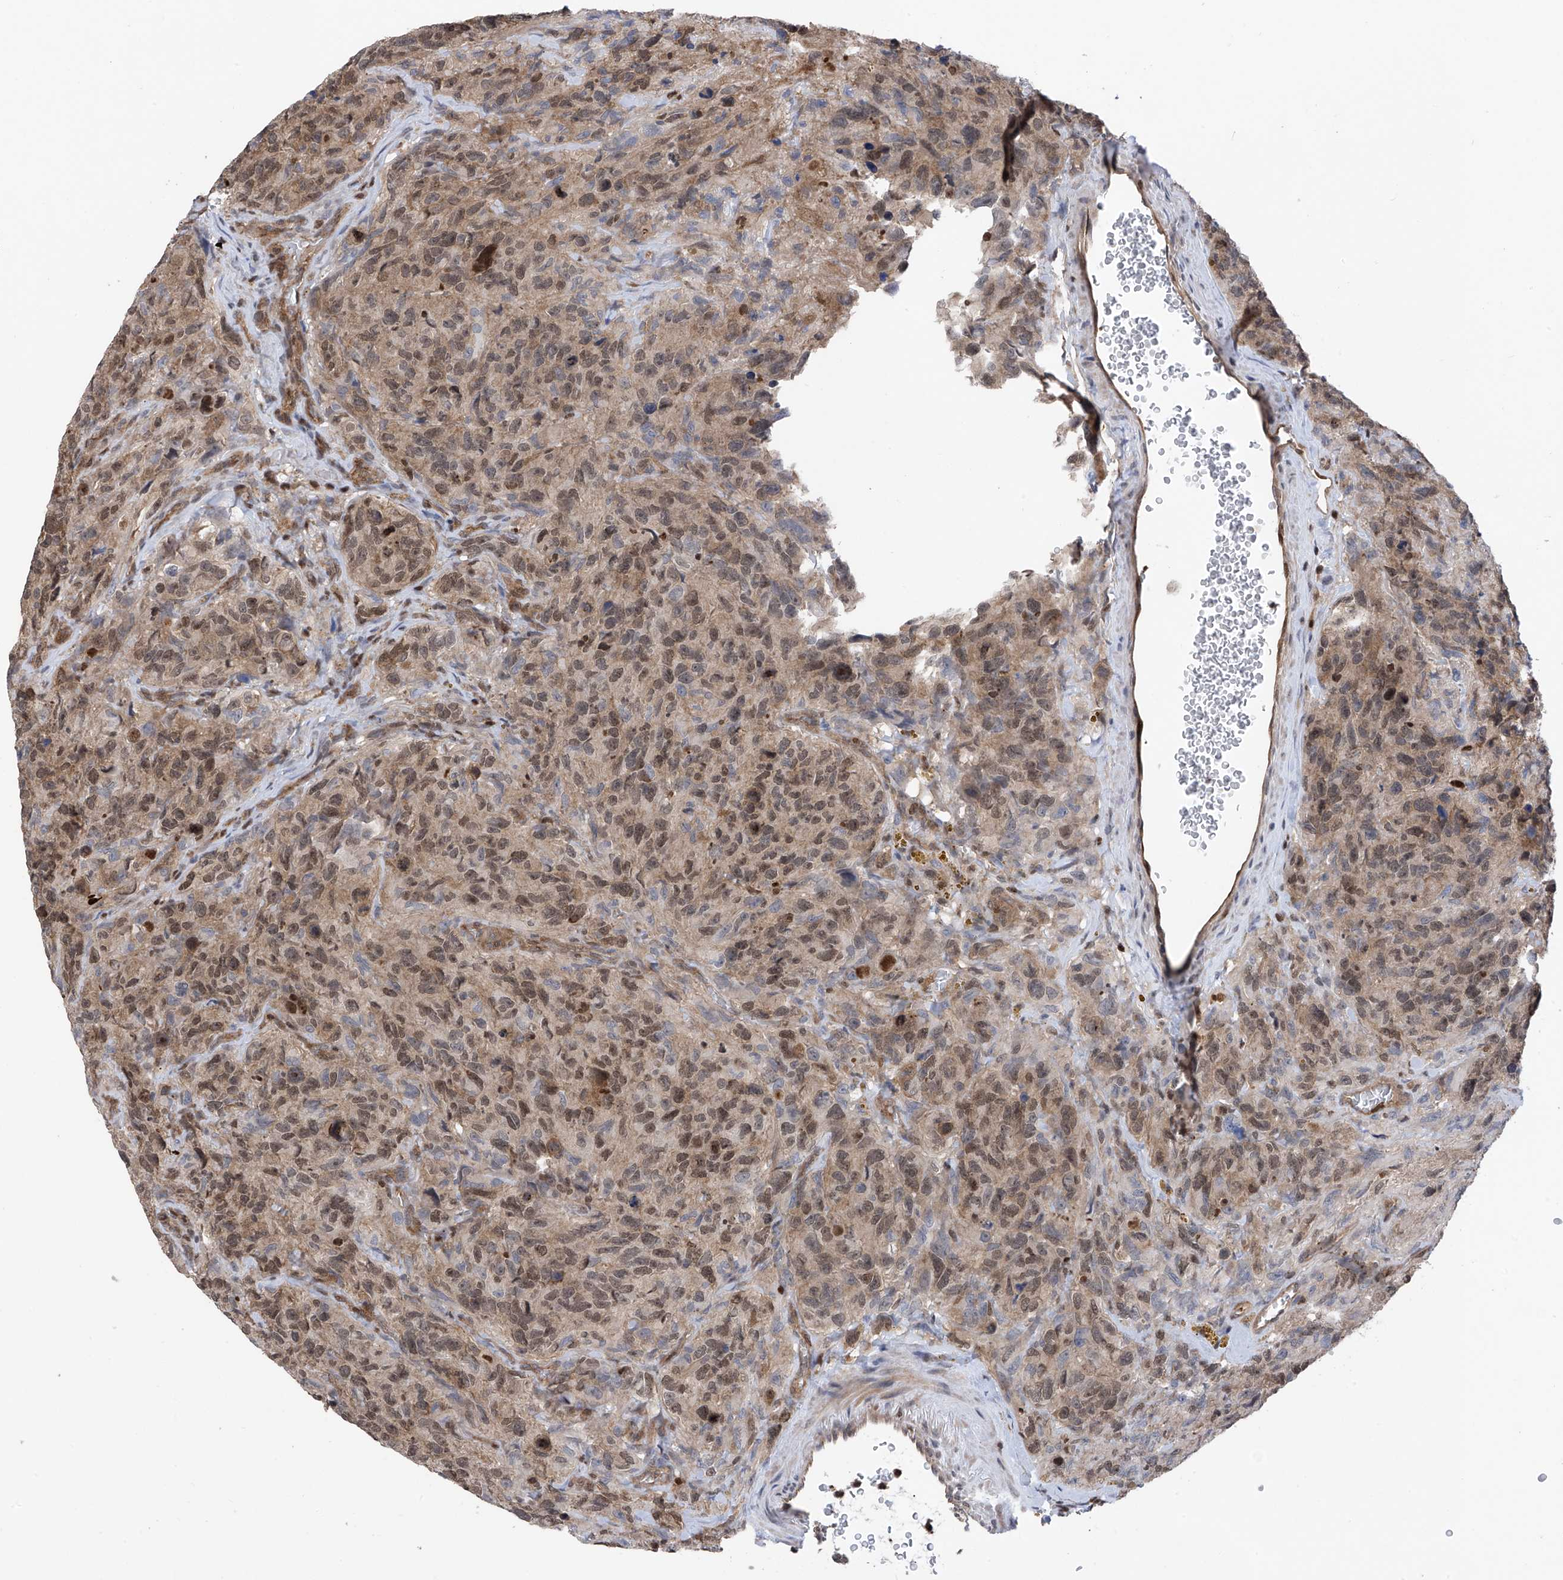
{"staining": {"intensity": "weak", "quantity": "25%-75%", "location": "cytoplasmic/membranous,nuclear"}, "tissue": "glioma", "cell_type": "Tumor cells", "image_type": "cancer", "snomed": [{"axis": "morphology", "description": "Glioma, malignant, High grade"}, {"axis": "topography", "description": "Brain"}], "caption": "Immunohistochemical staining of human glioma exhibits low levels of weak cytoplasmic/membranous and nuclear protein positivity in about 25%-75% of tumor cells.", "gene": "DNAJC9", "patient": {"sex": "male", "age": 69}}